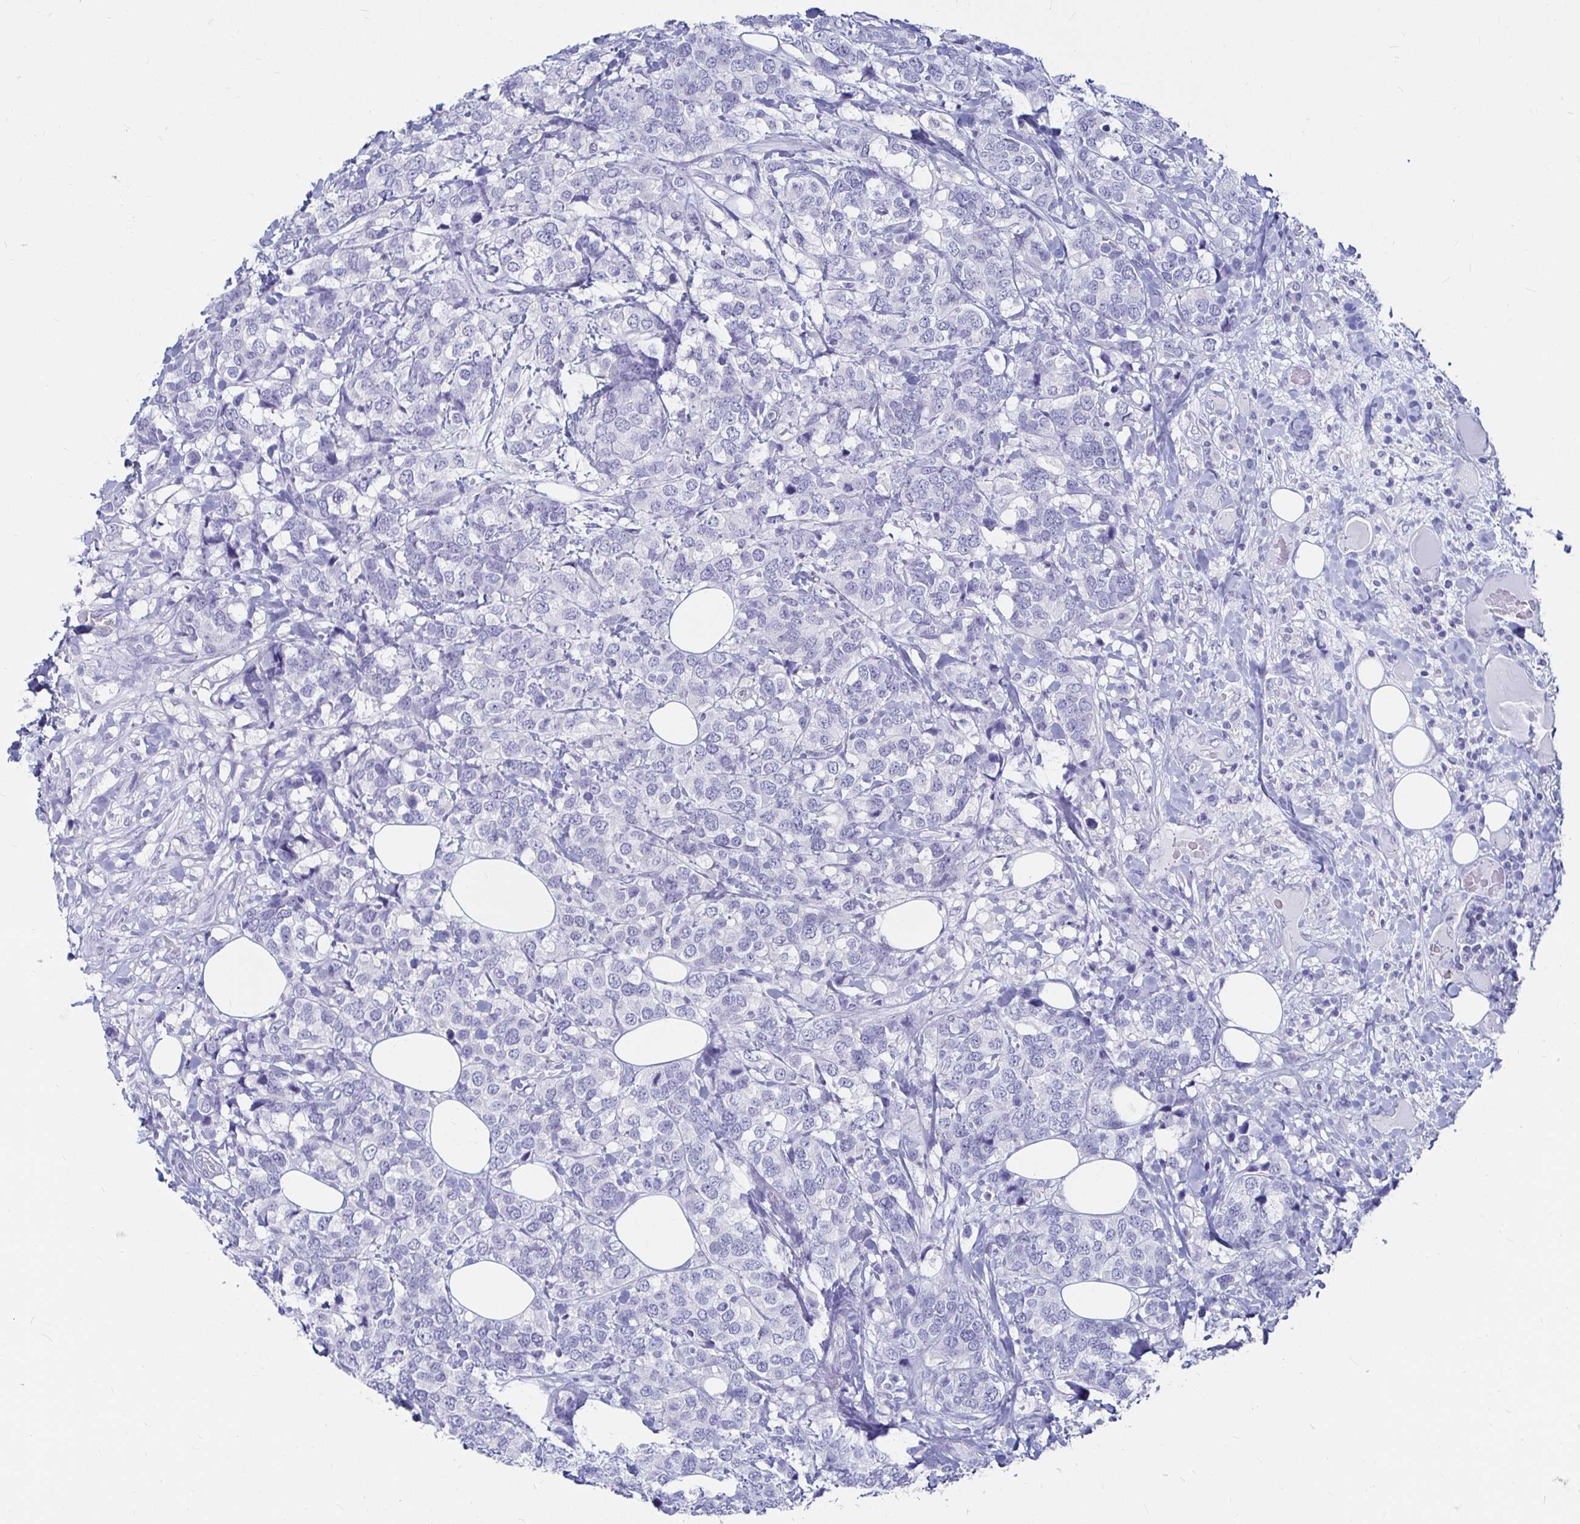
{"staining": {"intensity": "negative", "quantity": "none", "location": "none"}, "tissue": "breast cancer", "cell_type": "Tumor cells", "image_type": "cancer", "snomed": [{"axis": "morphology", "description": "Lobular carcinoma"}, {"axis": "topography", "description": "Breast"}], "caption": "Photomicrograph shows no significant protein staining in tumor cells of breast cancer (lobular carcinoma). (DAB immunohistochemistry visualized using brightfield microscopy, high magnification).", "gene": "CA9", "patient": {"sex": "female", "age": 59}}